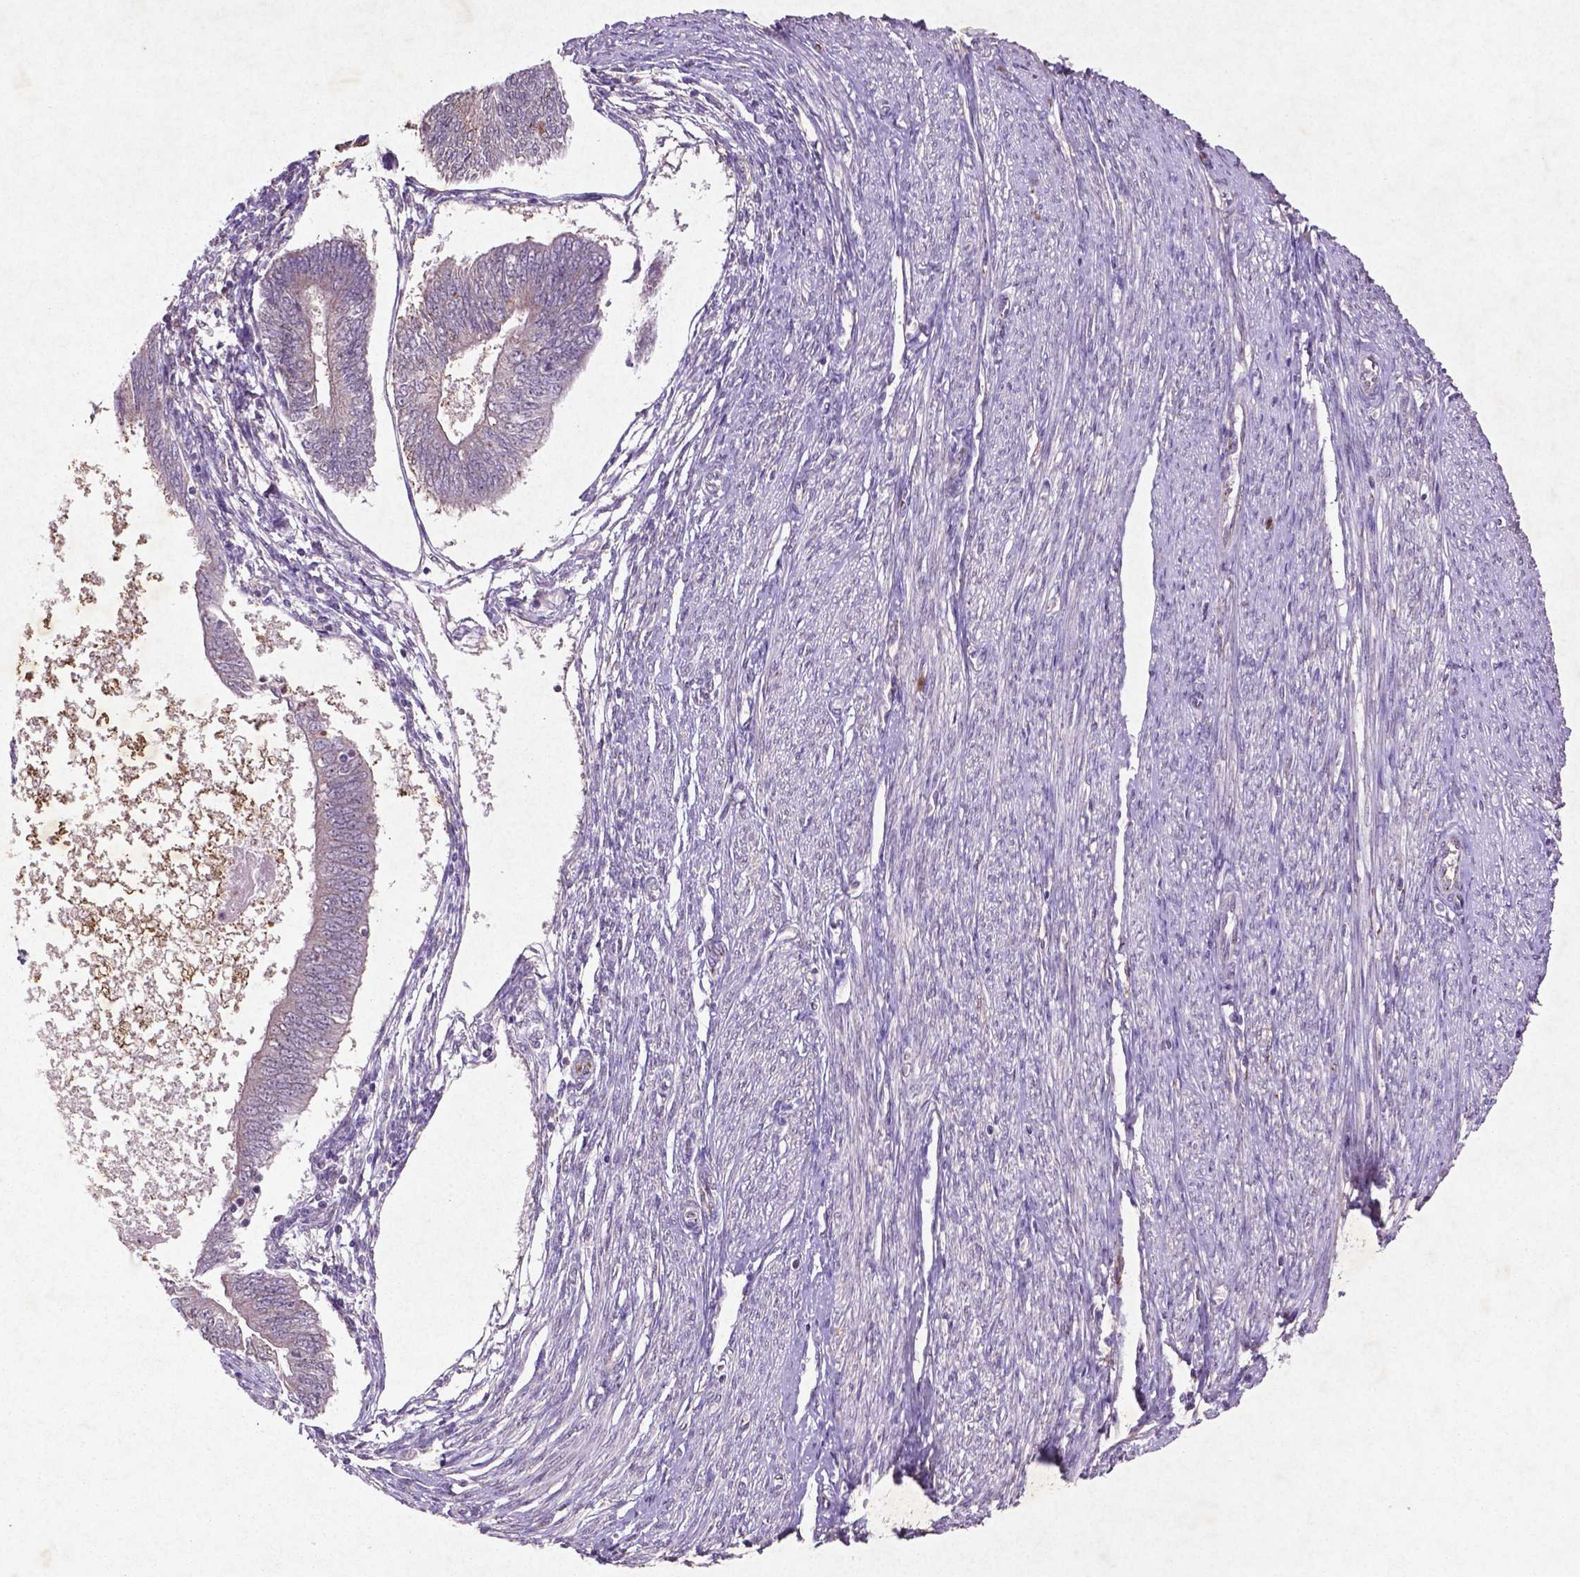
{"staining": {"intensity": "weak", "quantity": "25%-75%", "location": "cytoplasmic/membranous"}, "tissue": "endometrial cancer", "cell_type": "Tumor cells", "image_type": "cancer", "snomed": [{"axis": "morphology", "description": "Adenocarcinoma, NOS"}, {"axis": "topography", "description": "Endometrium"}], "caption": "An IHC image of tumor tissue is shown. Protein staining in brown shows weak cytoplasmic/membranous positivity in endometrial cancer within tumor cells.", "gene": "MTOR", "patient": {"sex": "female", "age": 58}}